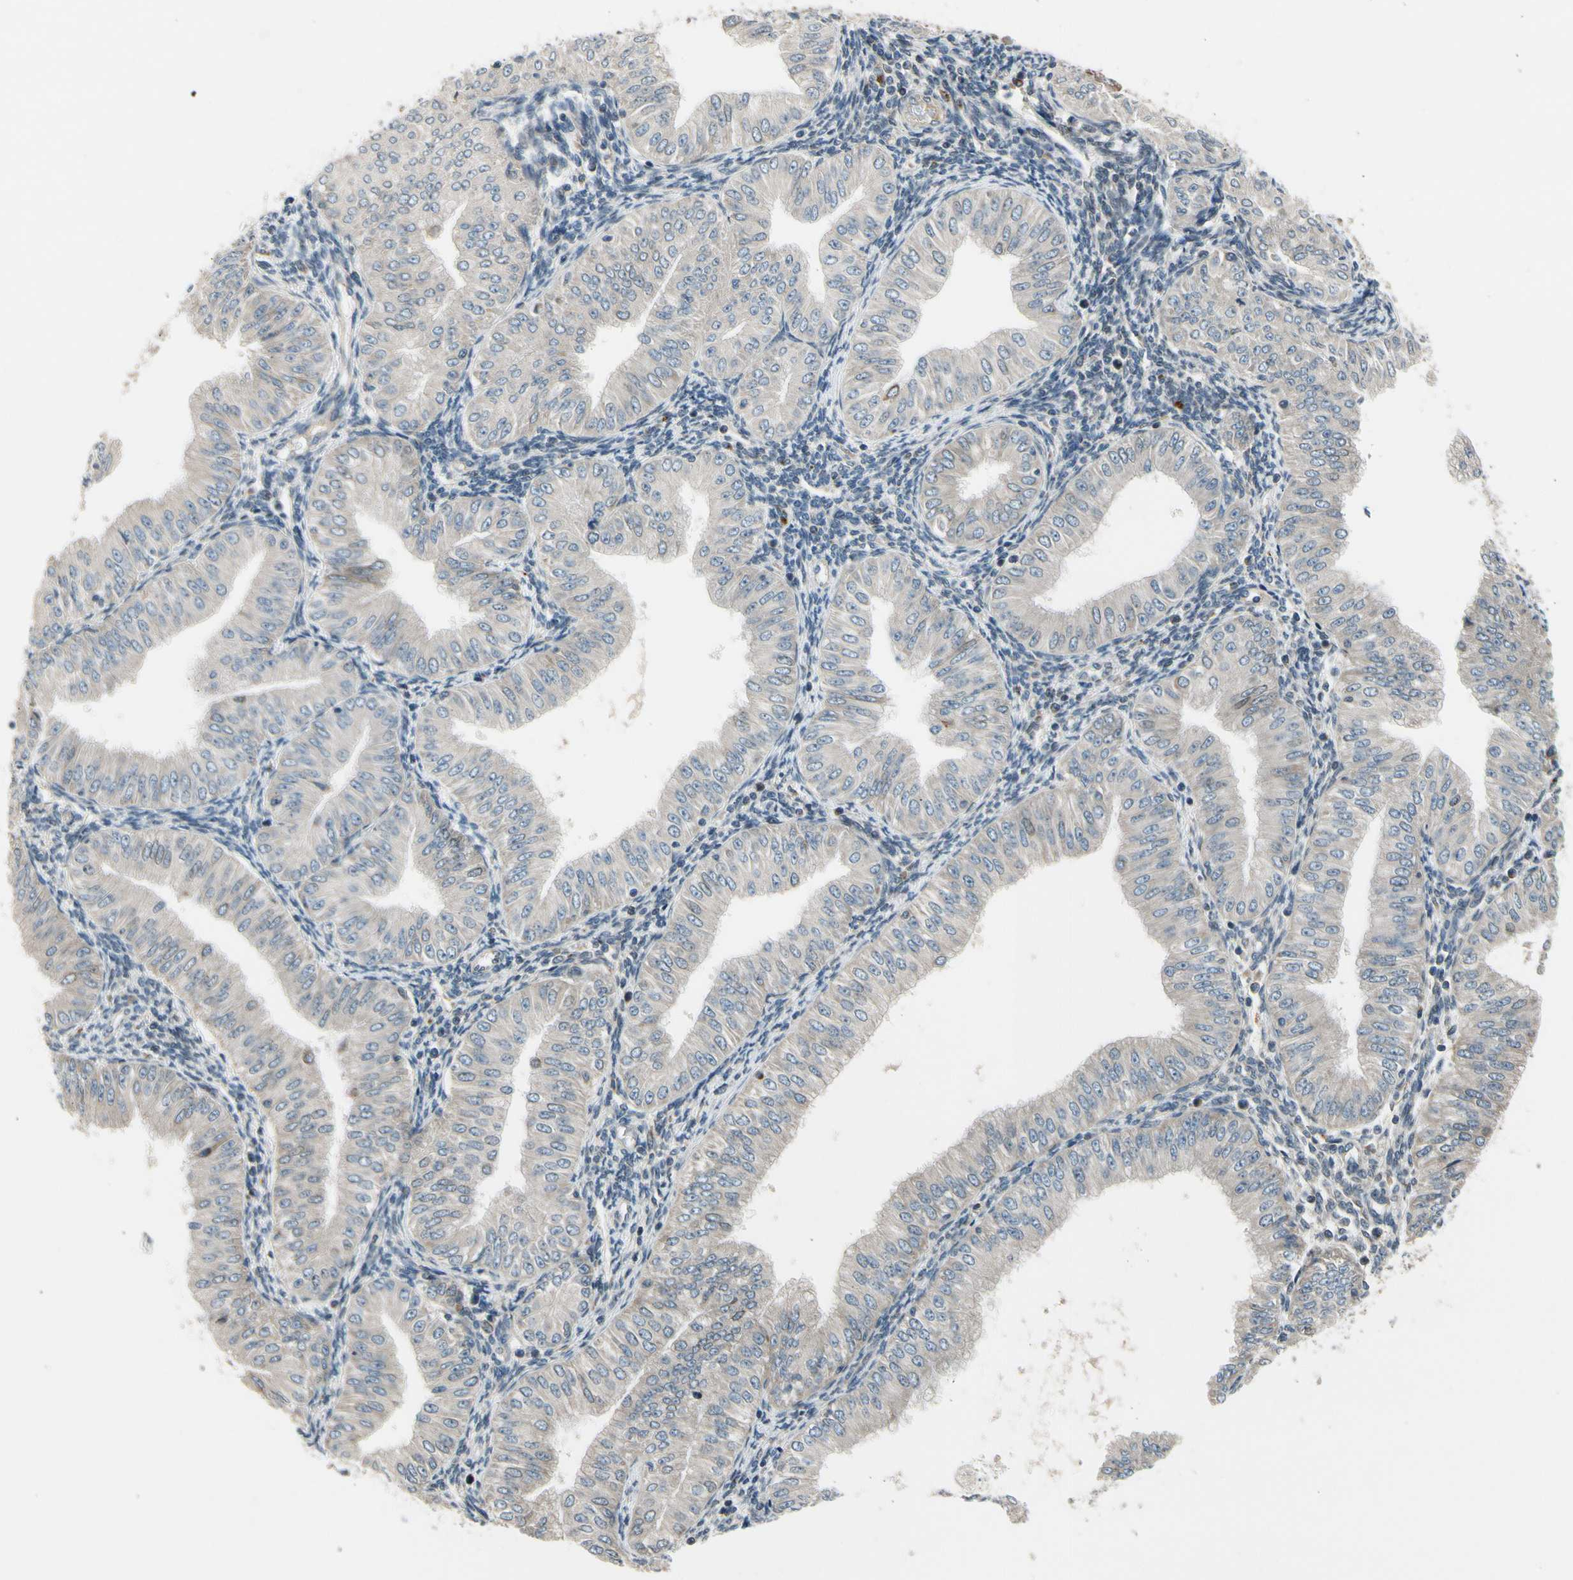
{"staining": {"intensity": "negative", "quantity": "none", "location": "none"}, "tissue": "endometrial cancer", "cell_type": "Tumor cells", "image_type": "cancer", "snomed": [{"axis": "morphology", "description": "Normal tissue, NOS"}, {"axis": "morphology", "description": "Adenocarcinoma, NOS"}, {"axis": "topography", "description": "Endometrium"}], "caption": "A high-resolution photomicrograph shows IHC staining of endometrial cancer, which displays no significant positivity in tumor cells.", "gene": "NPHP3", "patient": {"sex": "female", "age": 53}}